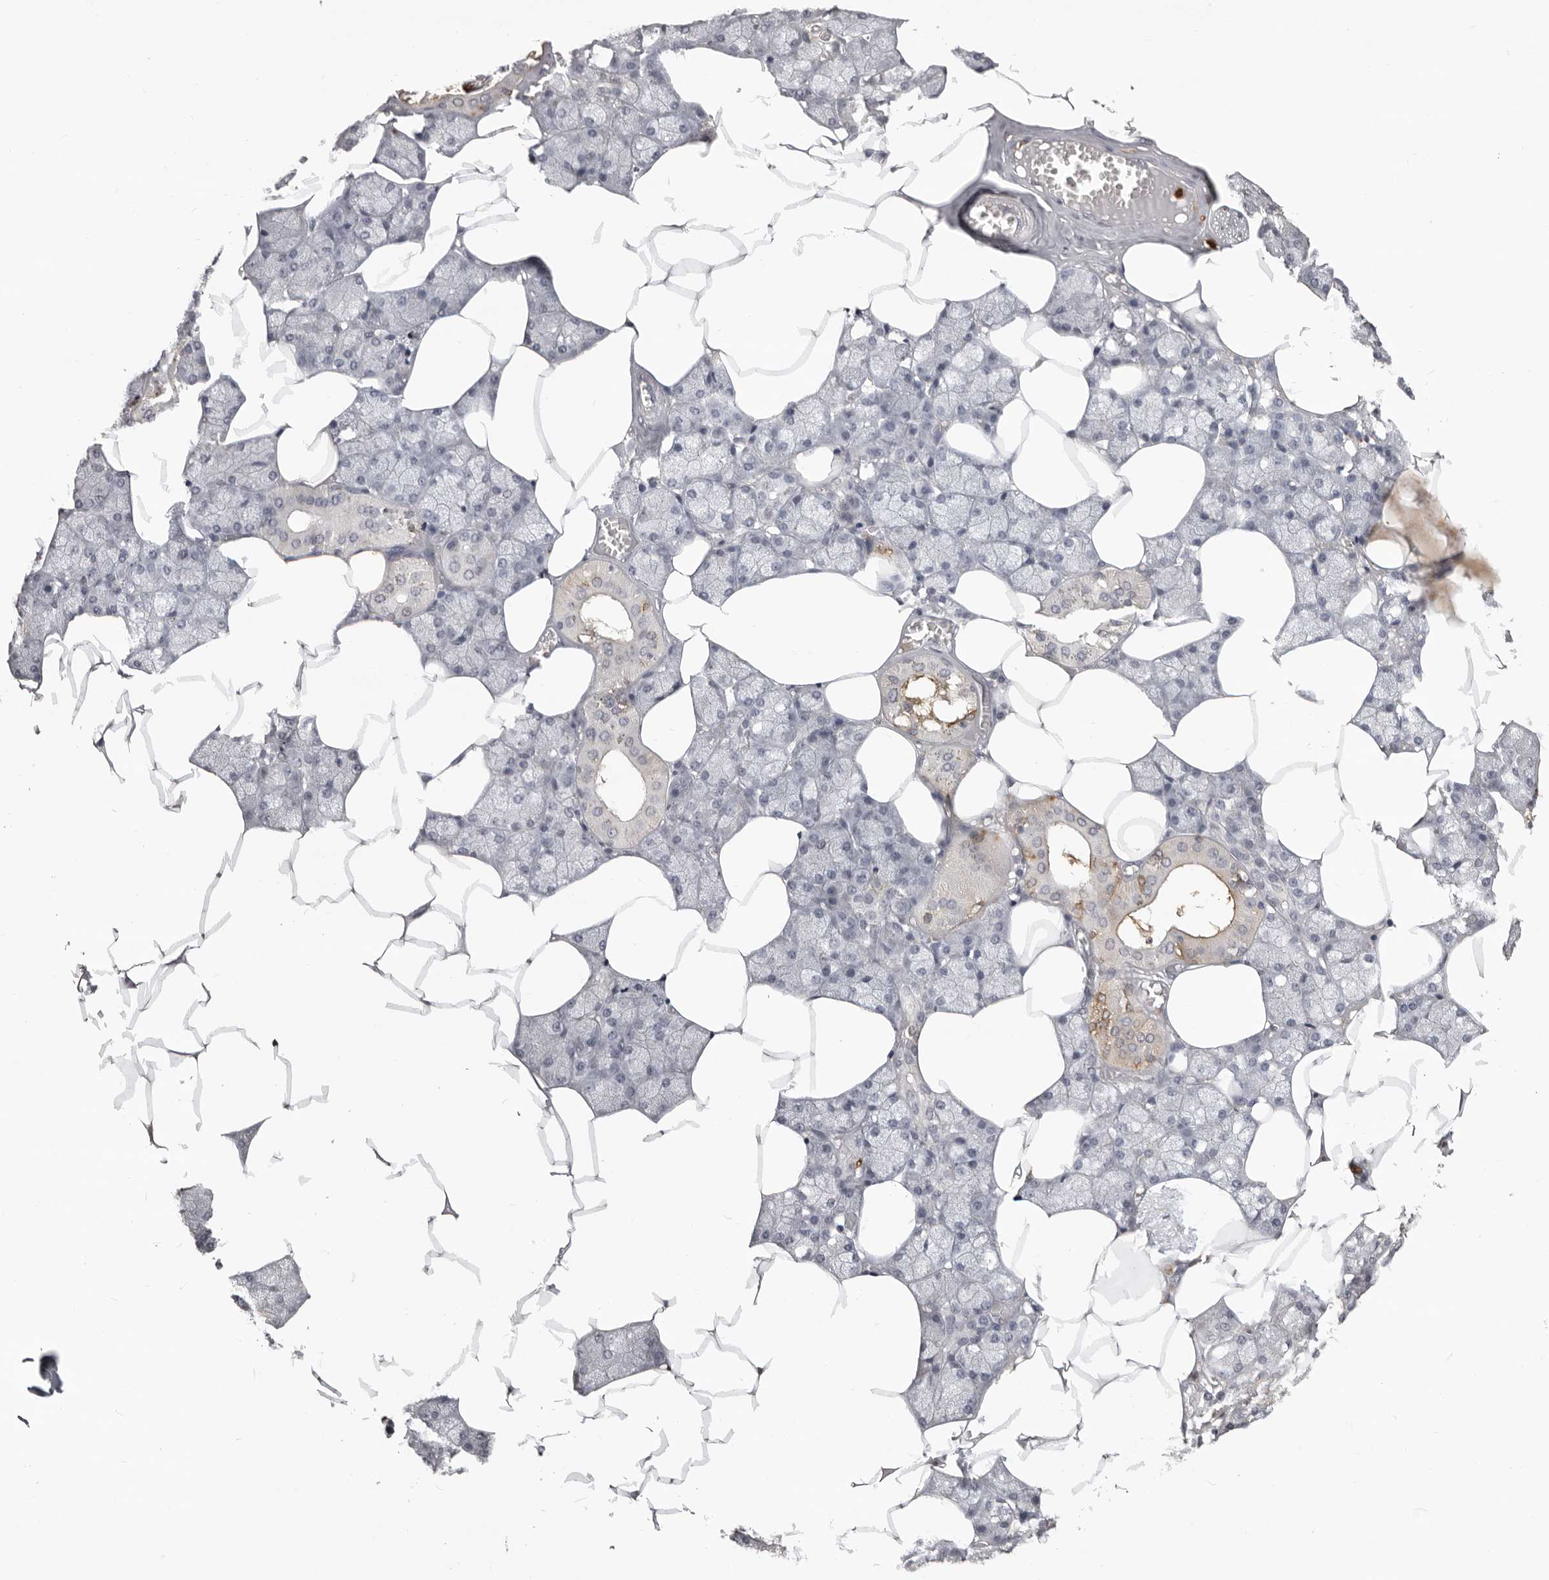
{"staining": {"intensity": "negative", "quantity": "none", "location": "none"}, "tissue": "salivary gland", "cell_type": "Glandular cells", "image_type": "normal", "snomed": [{"axis": "morphology", "description": "Normal tissue, NOS"}, {"axis": "topography", "description": "Salivary gland"}], "caption": "DAB (3,3'-diaminobenzidine) immunohistochemical staining of normal human salivary gland exhibits no significant staining in glandular cells.", "gene": "IL31", "patient": {"sex": "male", "age": 62}}